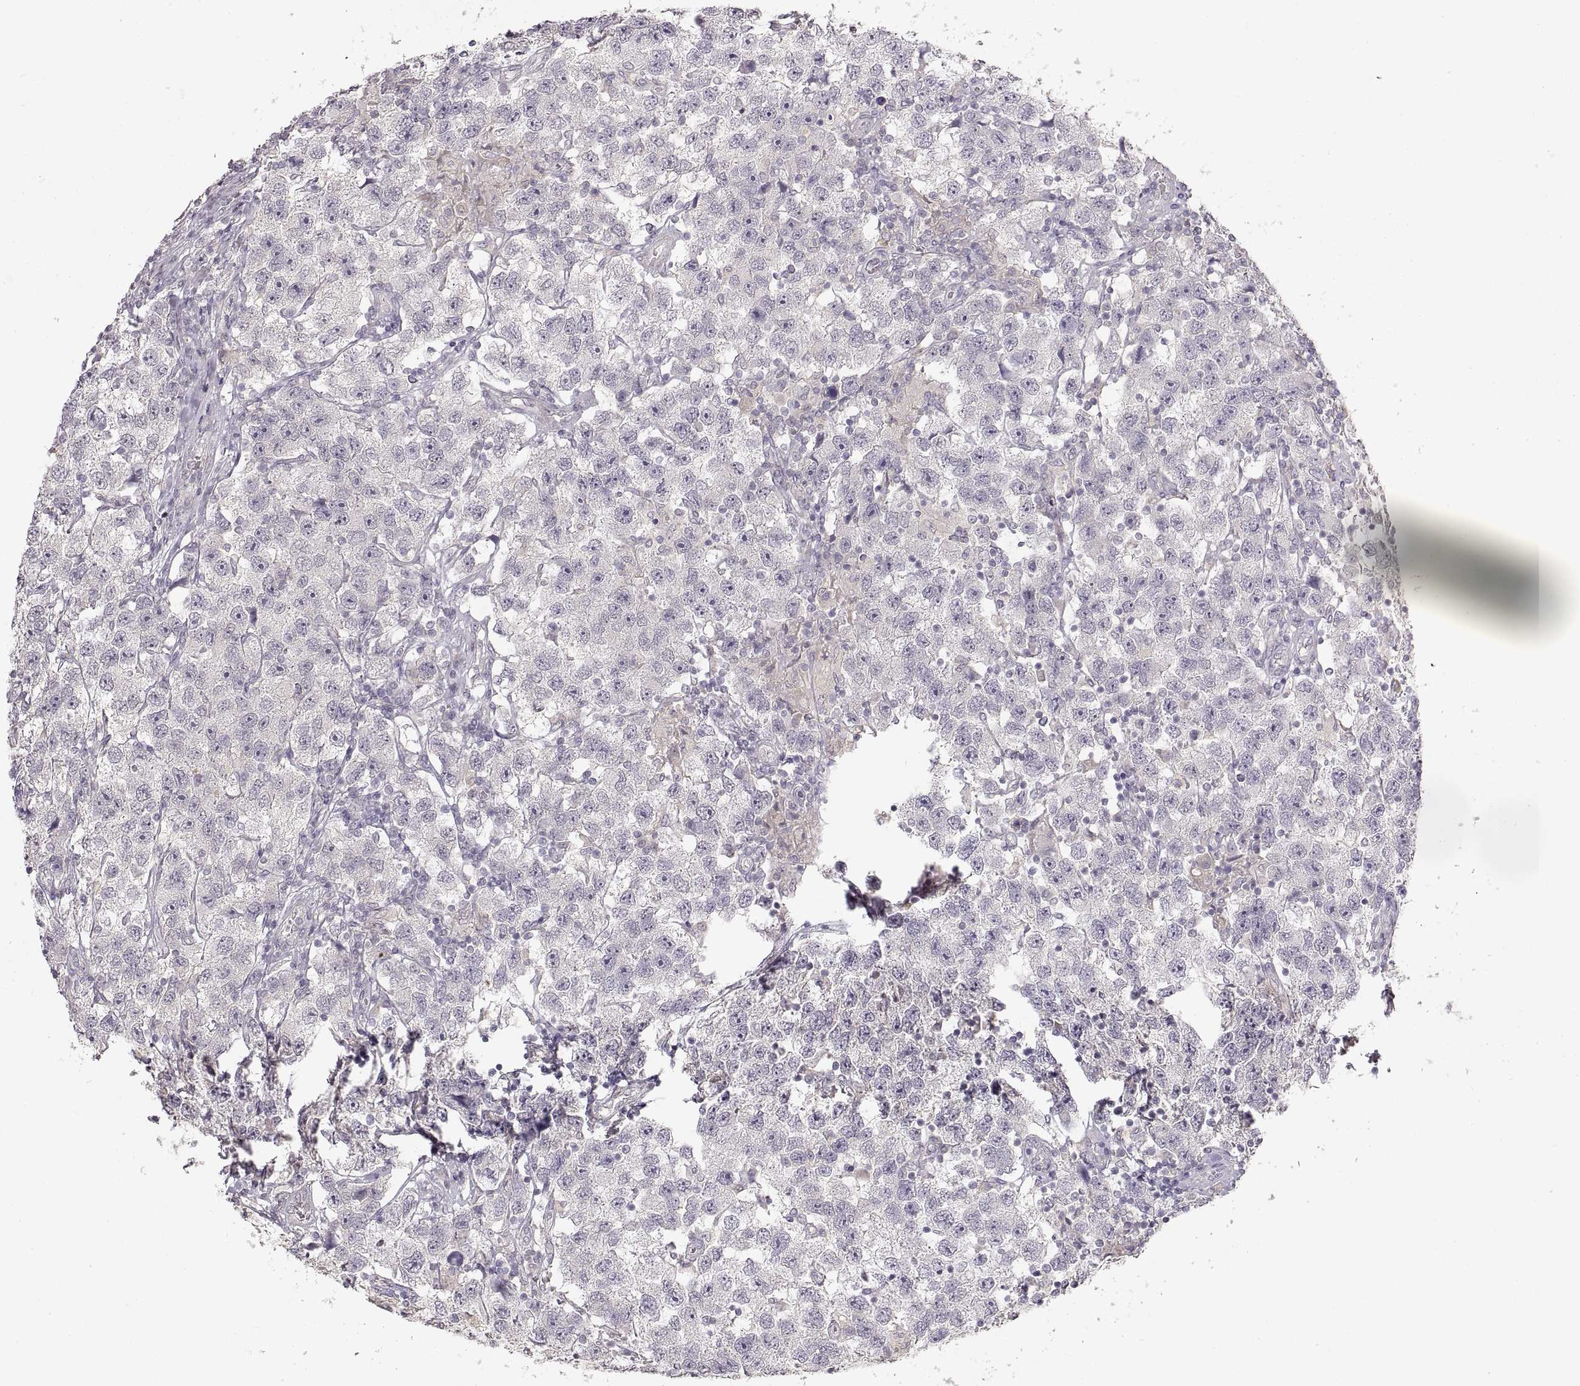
{"staining": {"intensity": "negative", "quantity": "none", "location": "none"}, "tissue": "testis cancer", "cell_type": "Tumor cells", "image_type": "cancer", "snomed": [{"axis": "morphology", "description": "Seminoma, NOS"}, {"axis": "topography", "description": "Testis"}], "caption": "IHC micrograph of neoplastic tissue: testis cancer (seminoma) stained with DAB (3,3'-diaminobenzidine) exhibits no significant protein expression in tumor cells.", "gene": "LAMC2", "patient": {"sex": "male", "age": 26}}